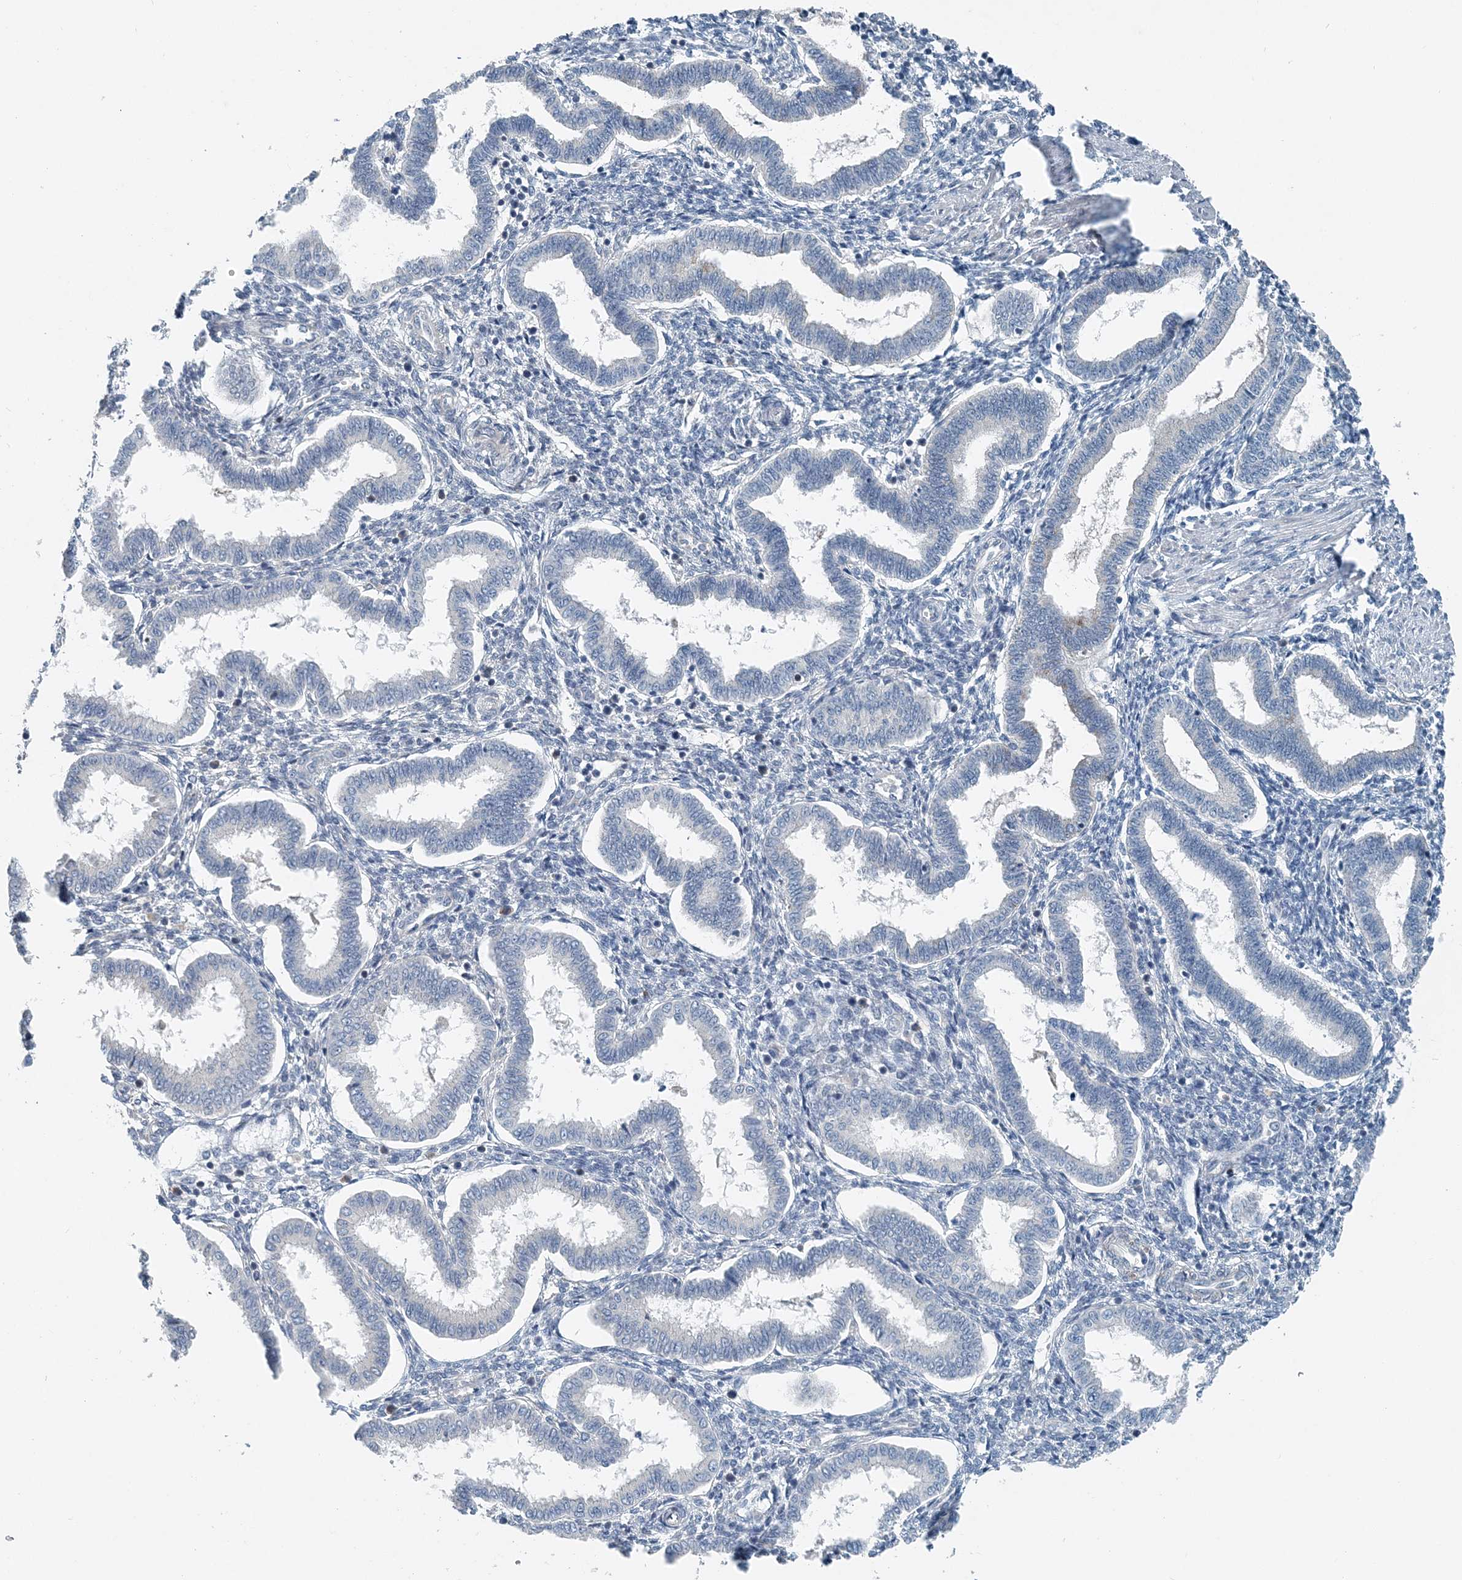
{"staining": {"intensity": "negative", "quantity": "none", "location": "none"}, "tissue": "endometrium", "cell_type": "Cells in endometrial stroma", "image_type": "normal", "snomed": [{"axis": "morphology", "description": "Normal tissue, NOS"}, {"axis": "topography", "description": "Endometrium"}], "caption": "This micrograph is of normal endometrium stained with immunohistochemistry (IHC) to label a protein in brown with the nuclei are counter-stained blue. There is no staining in cells in endometrial stroma. (DAB IHC, high magnification).", "gene": "EEF1A2", "patient": {"sex": "female", "age": 24}}